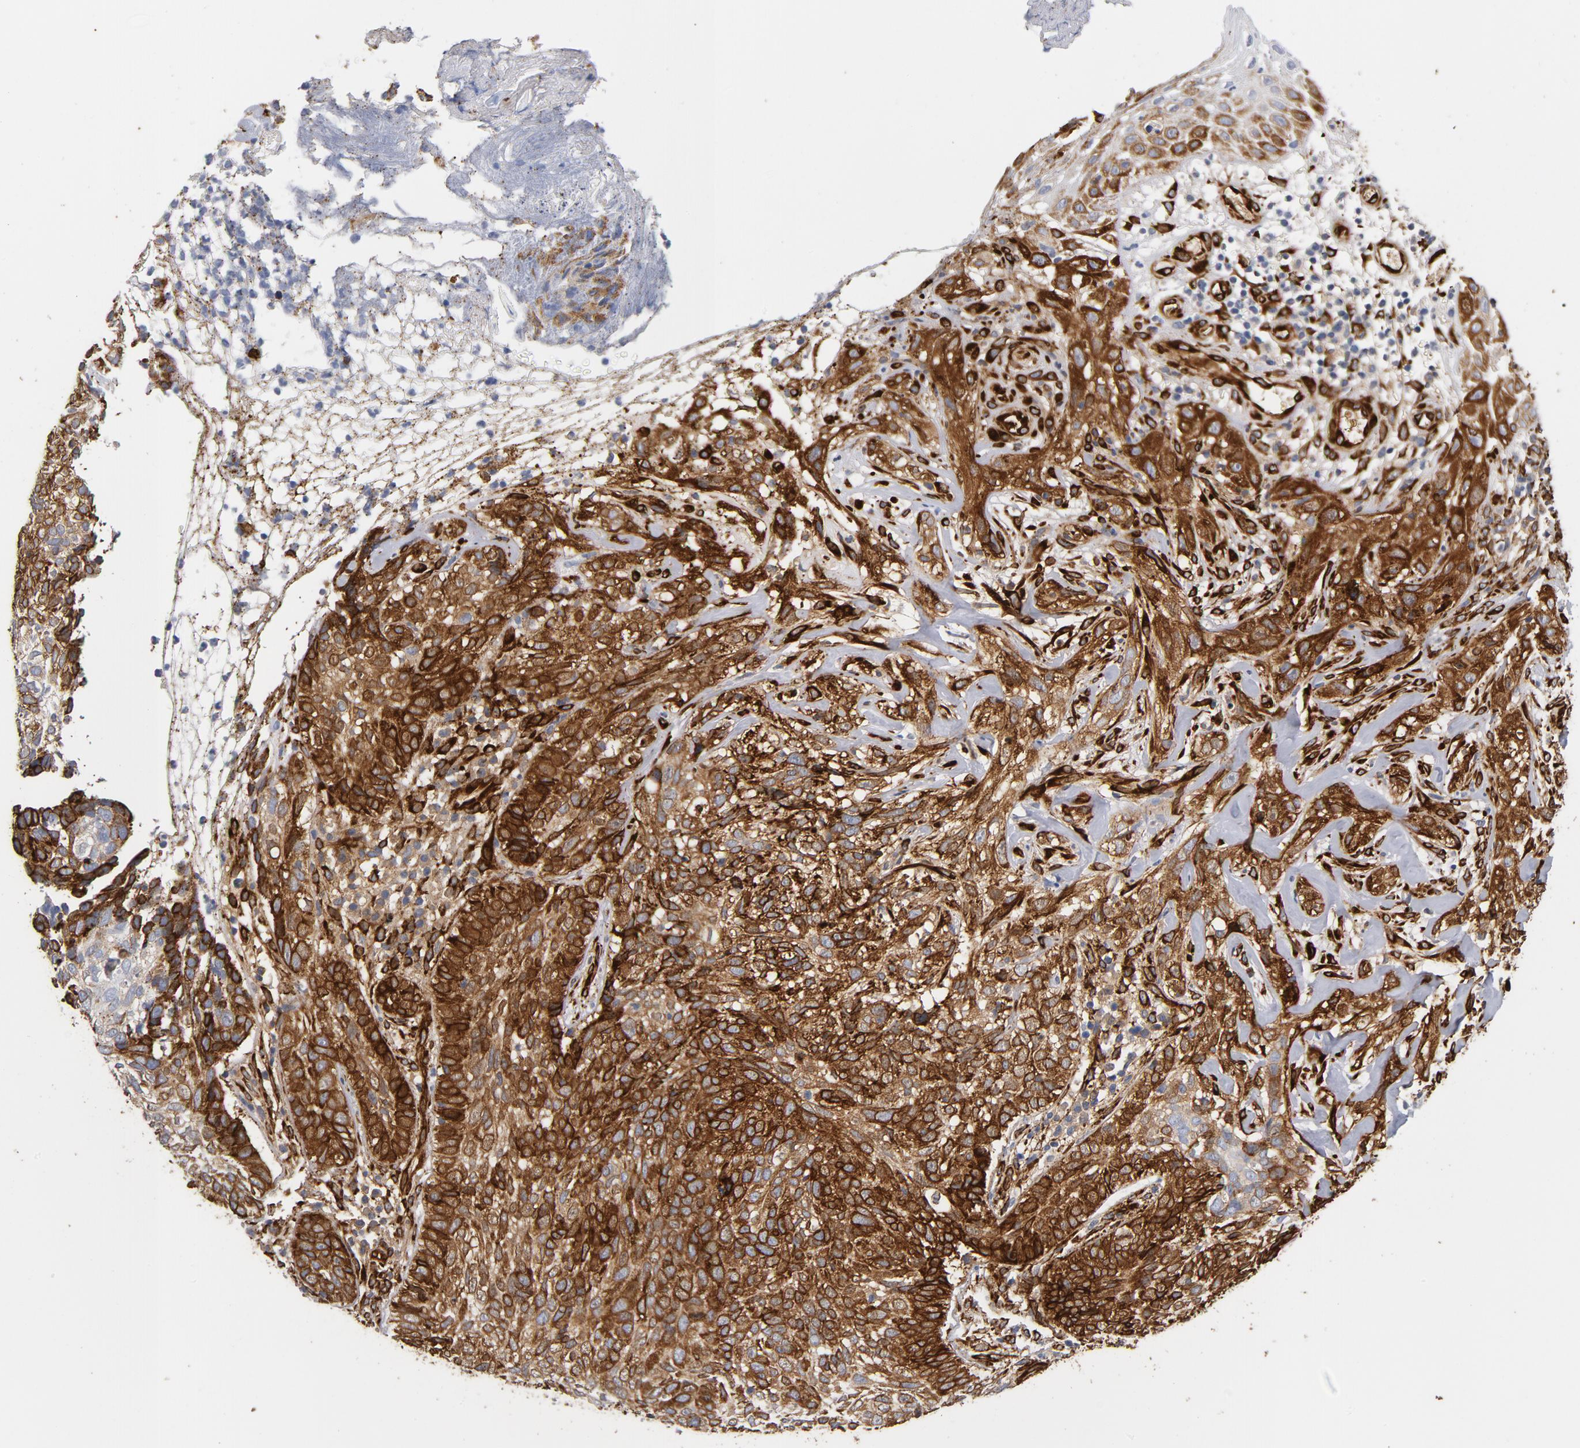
{"staining": {"intensity": "strong", "quantity": ">75%", "location": "cytoplasmic/membranous"}, "tissue": "skin cancer", "cell_type": "Tumor cells", "image_type": "cancer", "snomed": [{"axis": "morphology", "description": "Basal cell carcinoma"}, {"axis": "topography", "description": "Skin"}], "caption": "IHC image of human skin basal cell carcinoma stained for a protein (brown), which demonstrates high levels of strong cytoplasmic/membranous positivity in about >75% of tumor cells.", "gene": "SERPINH1", "patient": {"sex": "male", "age": 72}}